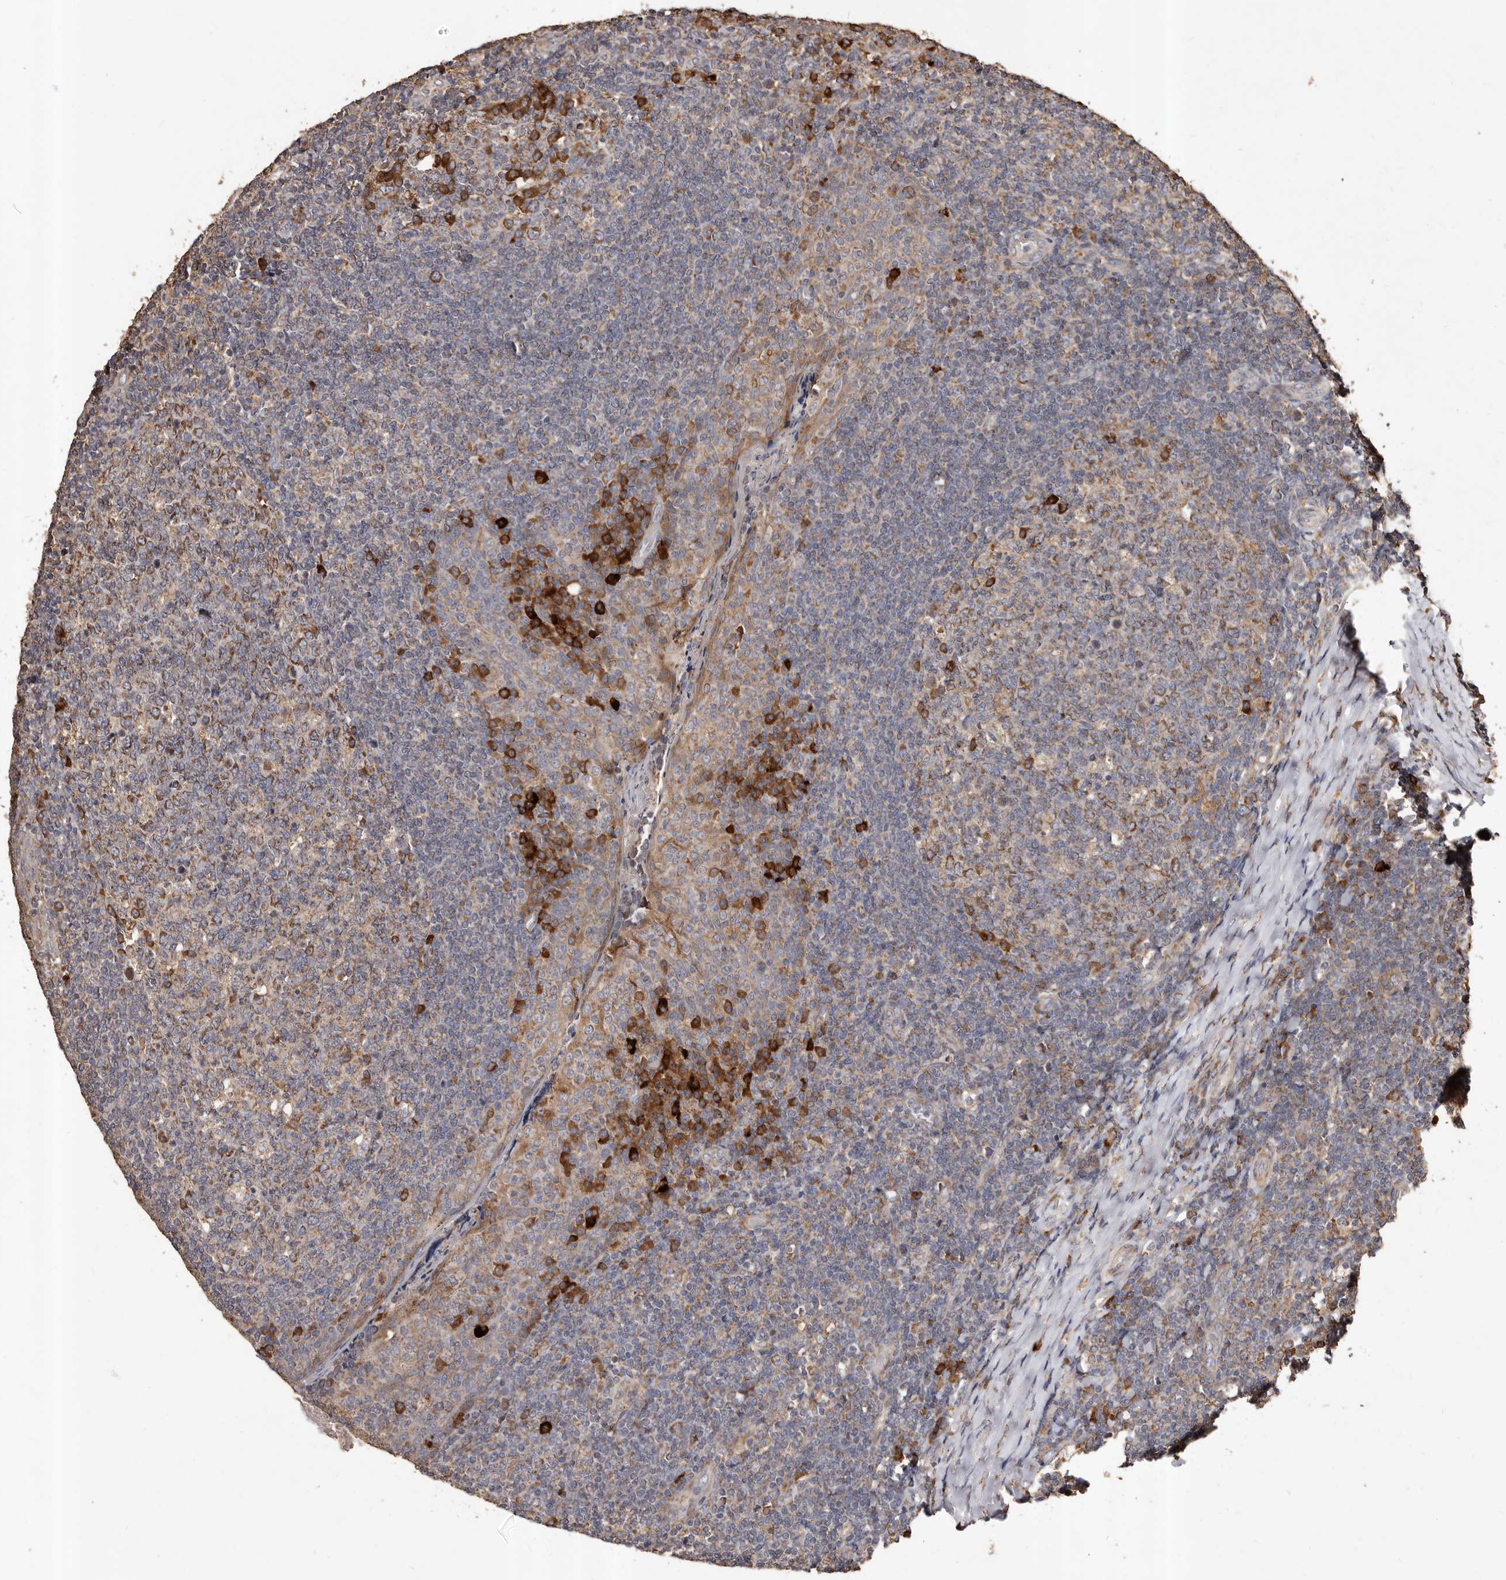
{"staining": {"intensity": "strong", "quantity": "<25%", "location": "cytoplasmic/membranous"}, "tissue": "tonsil", "cell_type": "Germinal center cells", "image_type": "normal", "snomed": [{"axis": "morphology", "description": "Normal tissue, NOS"}, {"axis": "topography", "description": "Tonsil"}], "caption": "This micrograph demonstrates benign tonsil stained with IHC to label a protein in brown. The cytoplasmic/membranous of germinal center cells show strong positivity for the protein. Nuclei are counter-stained blue.", "gene": "STEAP2", "patient": {"sex": "female", "age": 19}}